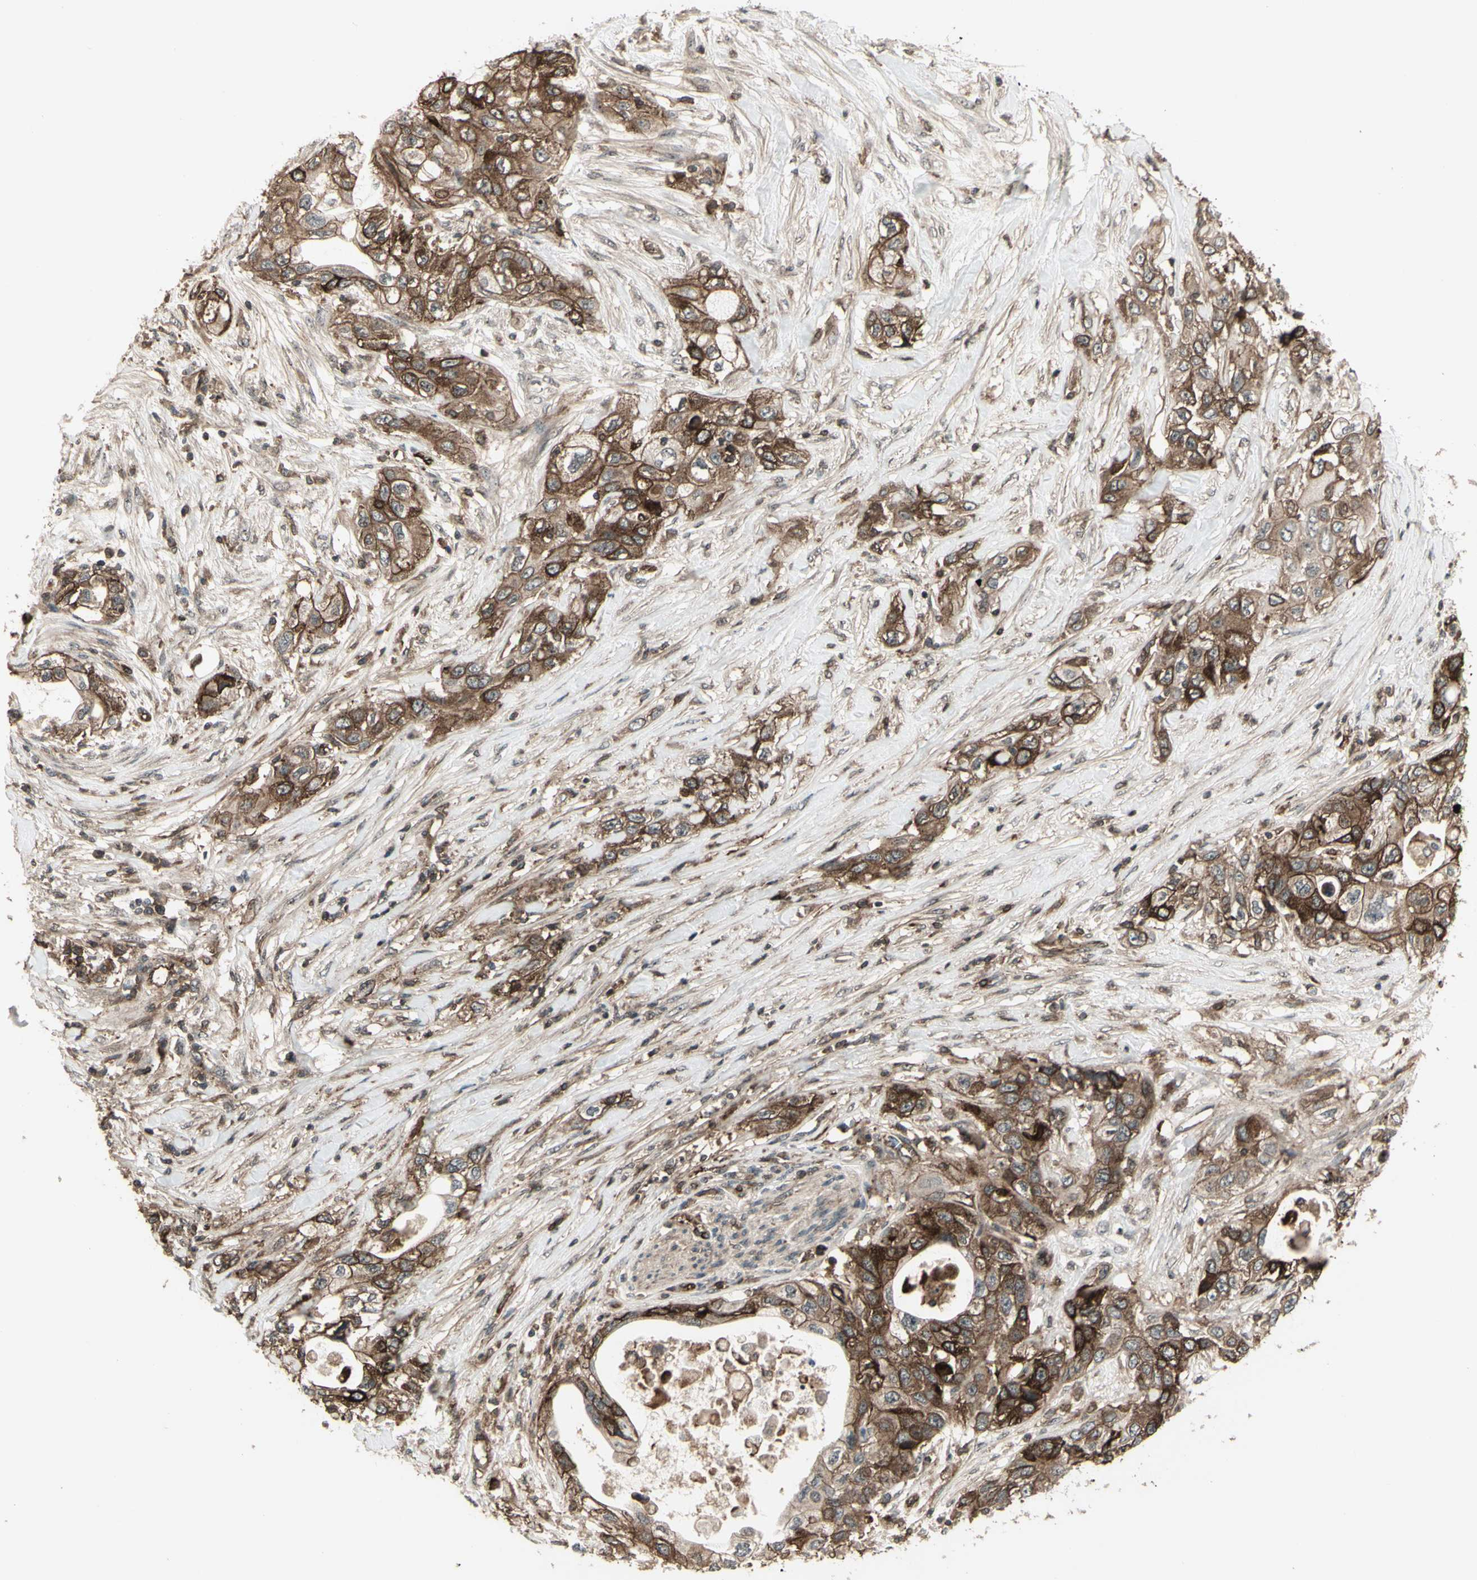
{"staining": {"intensity": "strong", "quantity": ">75%", "location": "cytoplasmic/membranous"}, "tissue": "pancreatic cancer", "cell_type": "Tumor cells", "image_type": "cancer", "snomed": [{"axis": "morphology", "description": "Adenocarcinoma, NOS"}, {"axis": "topography", "description": "Pancreas"}], "caption": "Pancreatic cancer stained with a brown dye reveals strong cytoplasmic/membranous positive staining in about >75% of tumor cells.", "gene": "FXYD5", "patient": {"sex": "female", "age": 70}}